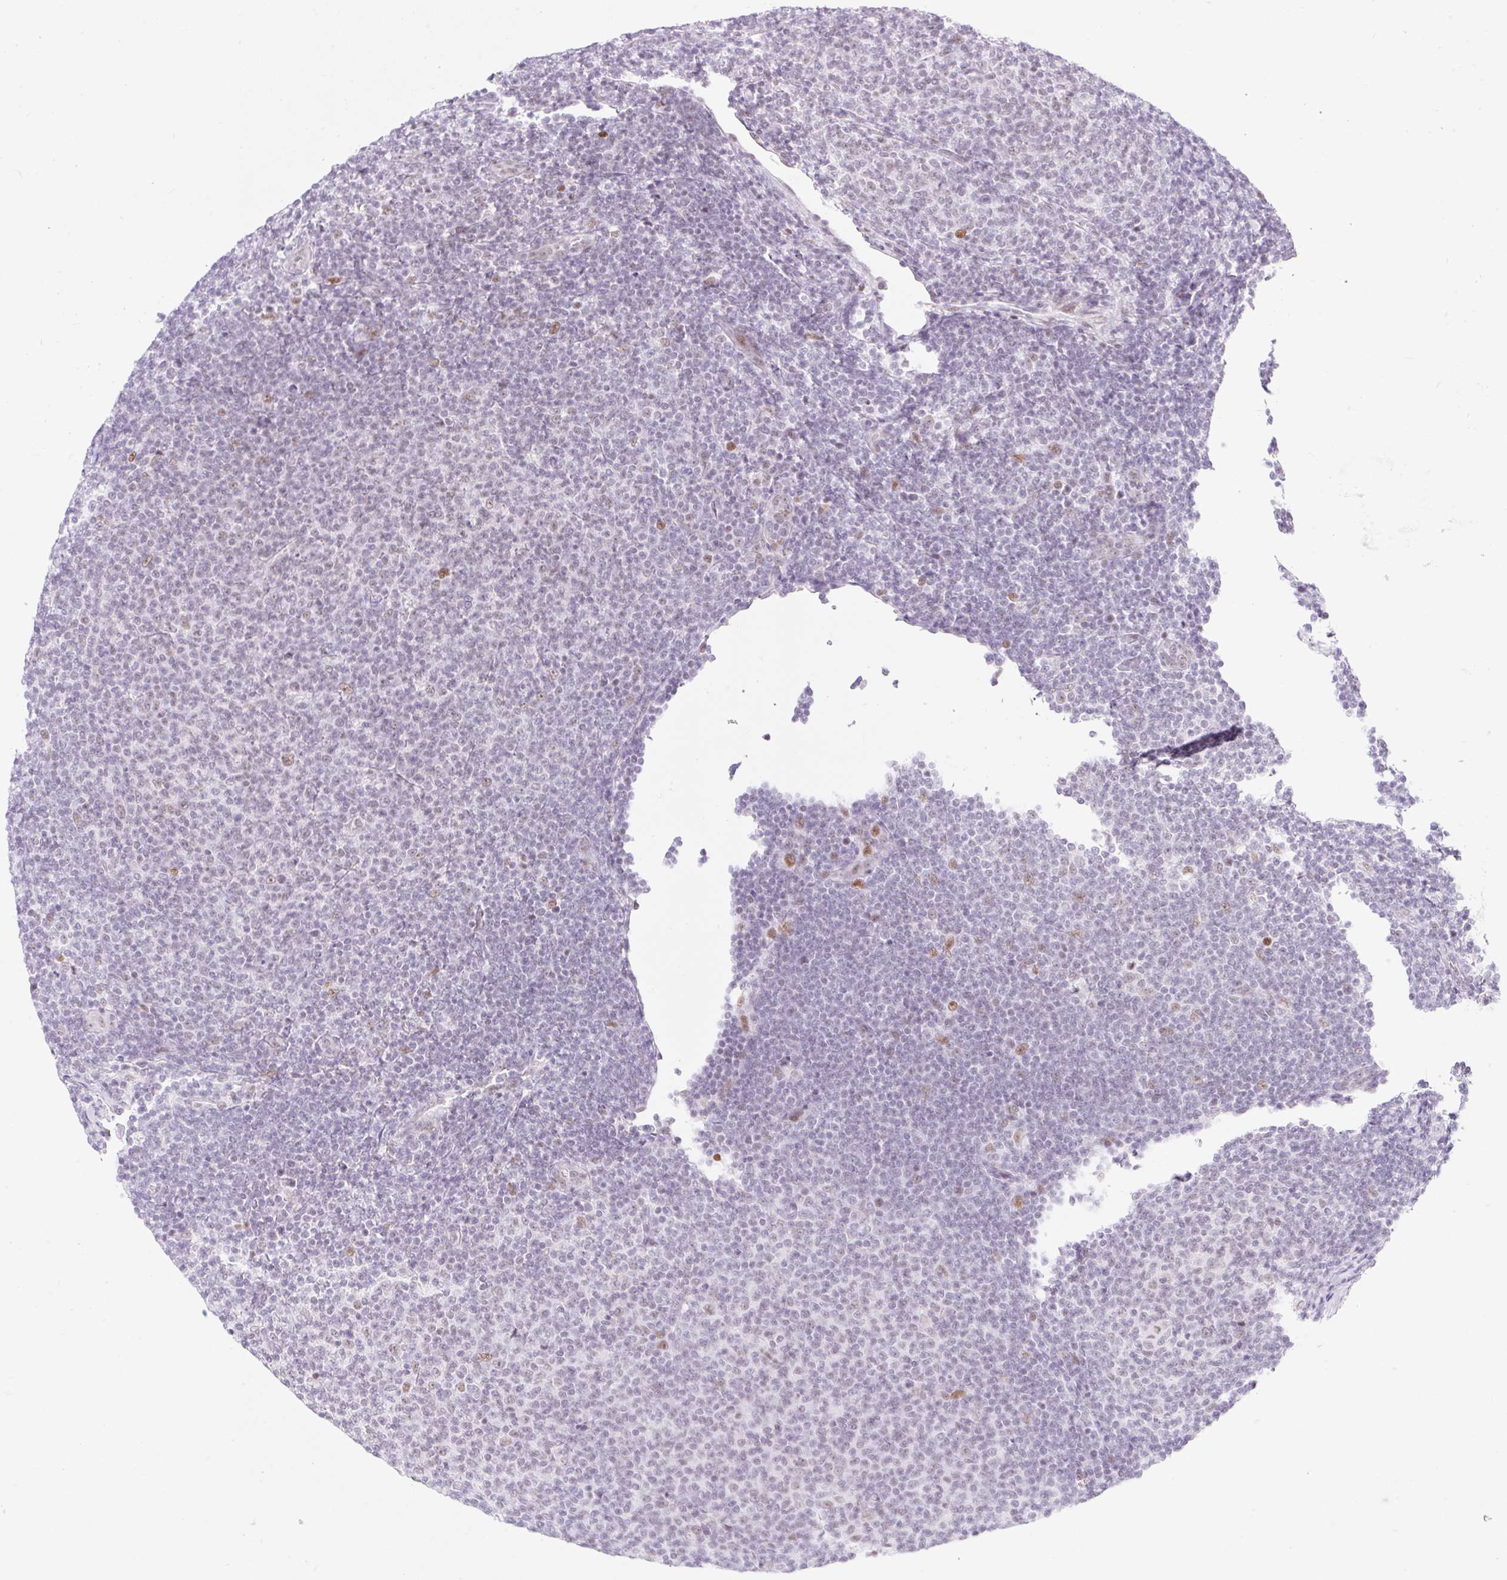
{"staining": {"intensity": "negative", "quantity": "none", "location": "none"}, "tissue": "lymphoma", "cell_type": "Tumor cells", "image_type": "cancer", "snomed": [{"axis": "morphology", "description": "Malignant lymphoma, non-Hodgkin's type, Low grade"}, {"axis": "topography", "description": "Lymph node"}], "caption": "Tumor cells show no significant protein staining in malignant lymphoma, non-Hodgkin's type (low-grade).", "gene": "H2BW1", "patient": {"sex": "male", "age": 66}}